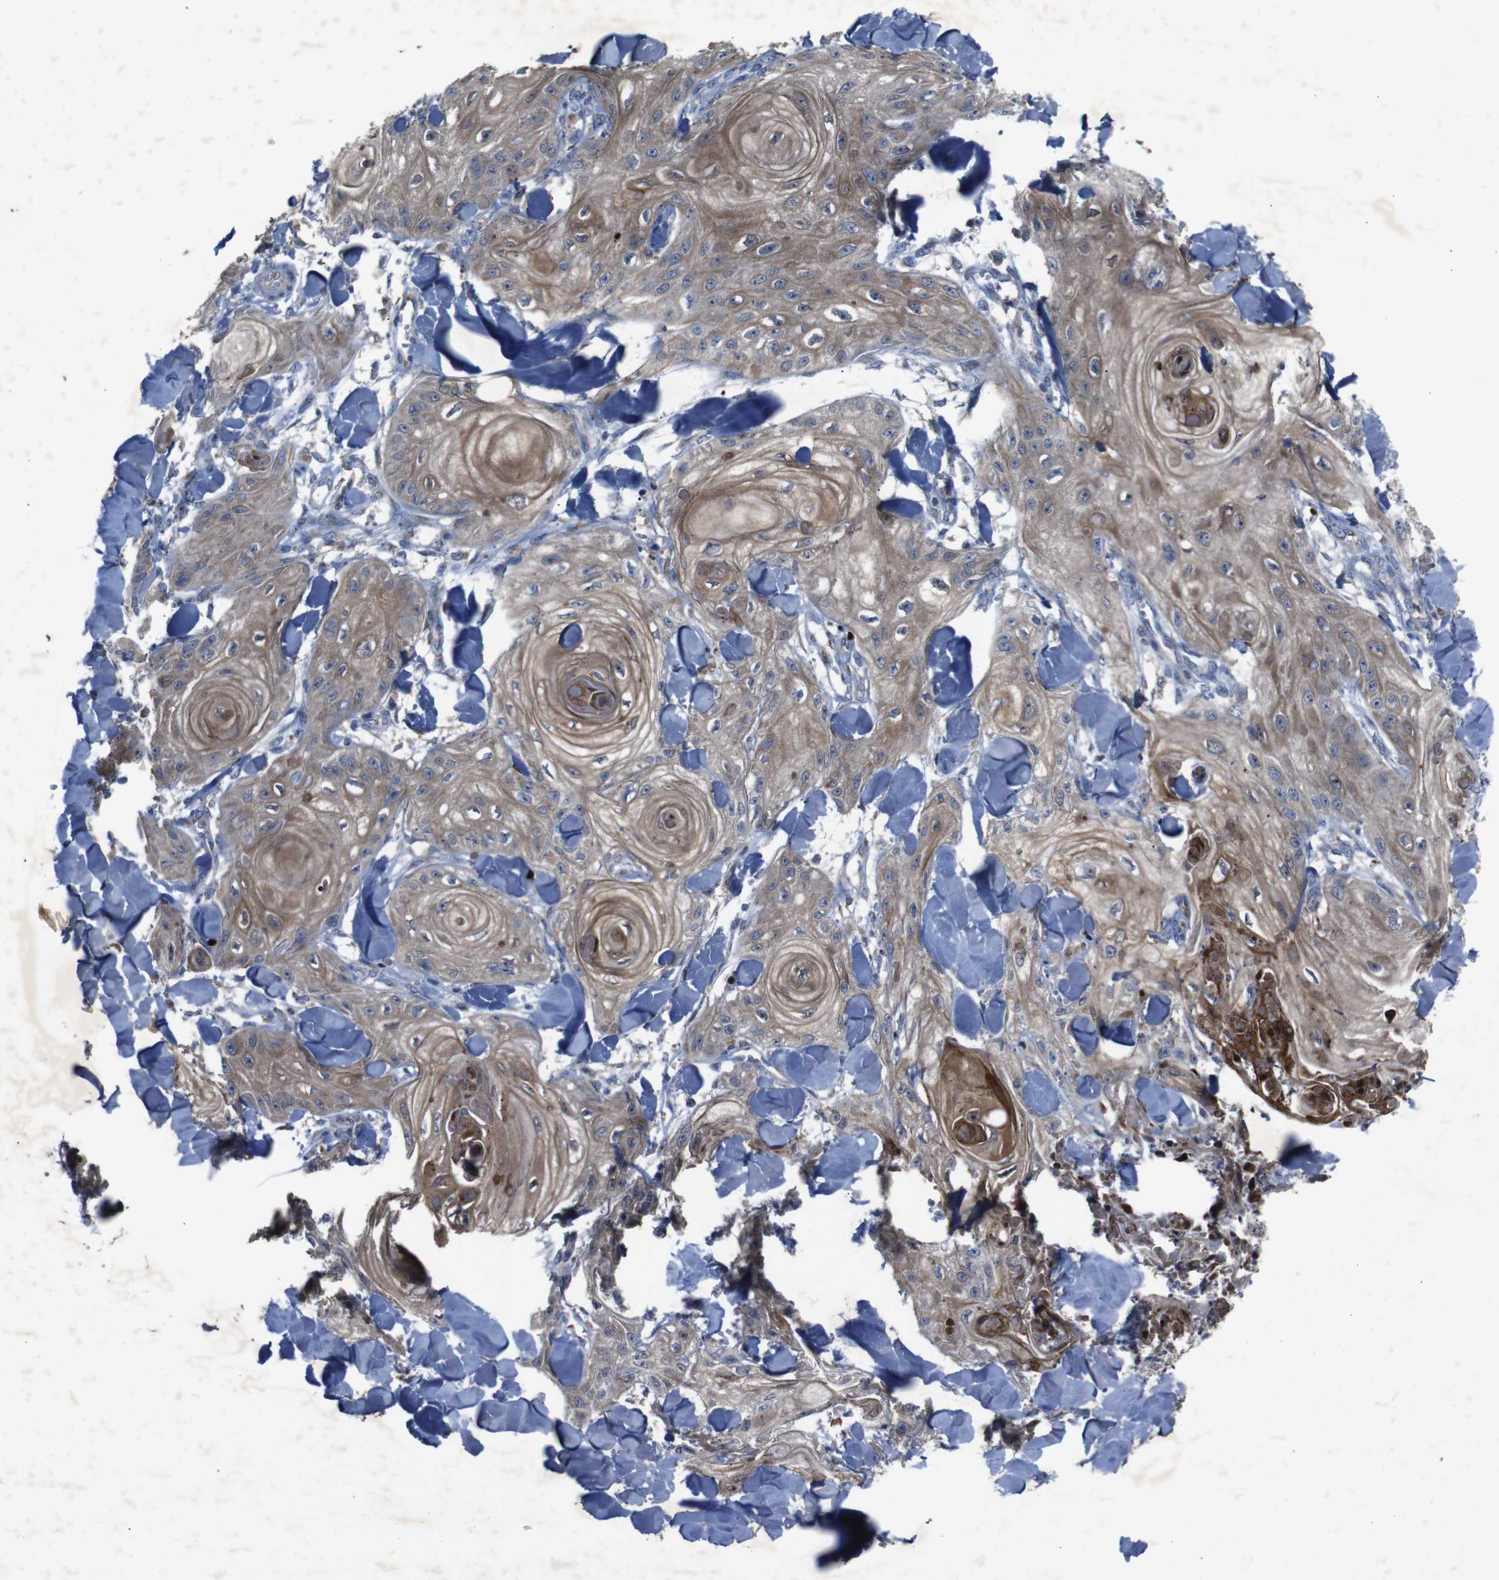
{"staining": {"intensity": "moderate", "quantity": ">75%", "location": "cytoplasmic/membranous"}, "tissue": "skin cancer", "cell_type": "Tumor cells", "image_type": "cancer", "snomed": [{"axis": "morphology", "description": "Squamous cell carcinoma, NOS"}, {"axis": "topography", "description": "Skin"}], "caption": "Brown immunohistochemical staining in human skin cancer exhibits moderate cytoplasmic/membranous positivity in approximately >75% of tumor cells.", "gene": "CHST10", "patient": {"sex": "male", "age": 74}}